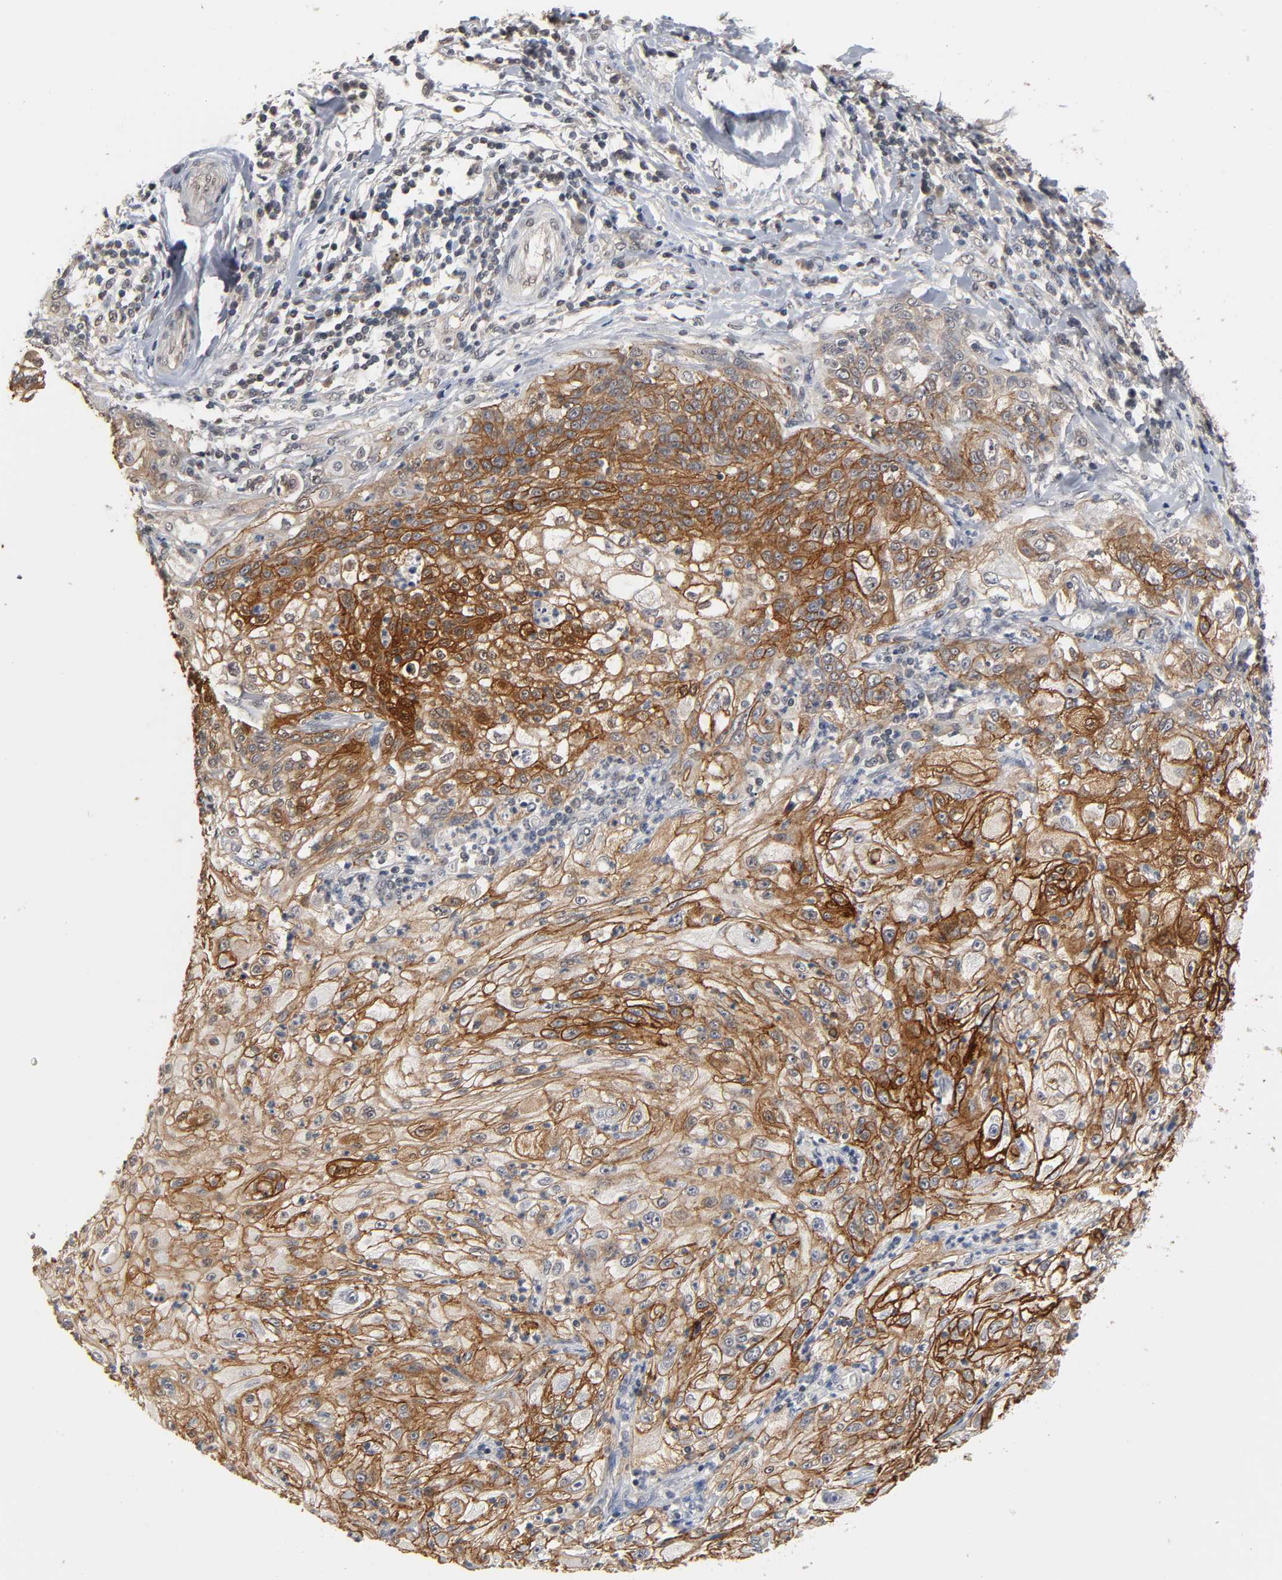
{"staining": {"intensity": "strong", "quantity": "25%-75%", "location": "cytoplasmic/membranous"}, "tissue": "lung cancer", "cell_type": "Tumor cells", "image_type": "cancer", "snomed": [{"axis": "morphology", "description": "Inflammation, NOS"}, {"axis": "morphology", "description": "Squamous cell carcinoma, NOS"}, {"axis": "topography", "description": "Lymph node"}, {"axis": "topography", "description": "Soft tissue"}, {"axis": "topography", "description": "Lung"}], "caption": "Approximately 25%-75% of tumor cells in lung squamous cell carcinoma show strong cytoplasmic/membranous protein expression as visualized by brown immunohistochemical staining.", "gene": "HTR1E", "patient": {"sex": "male", "age": 66}}